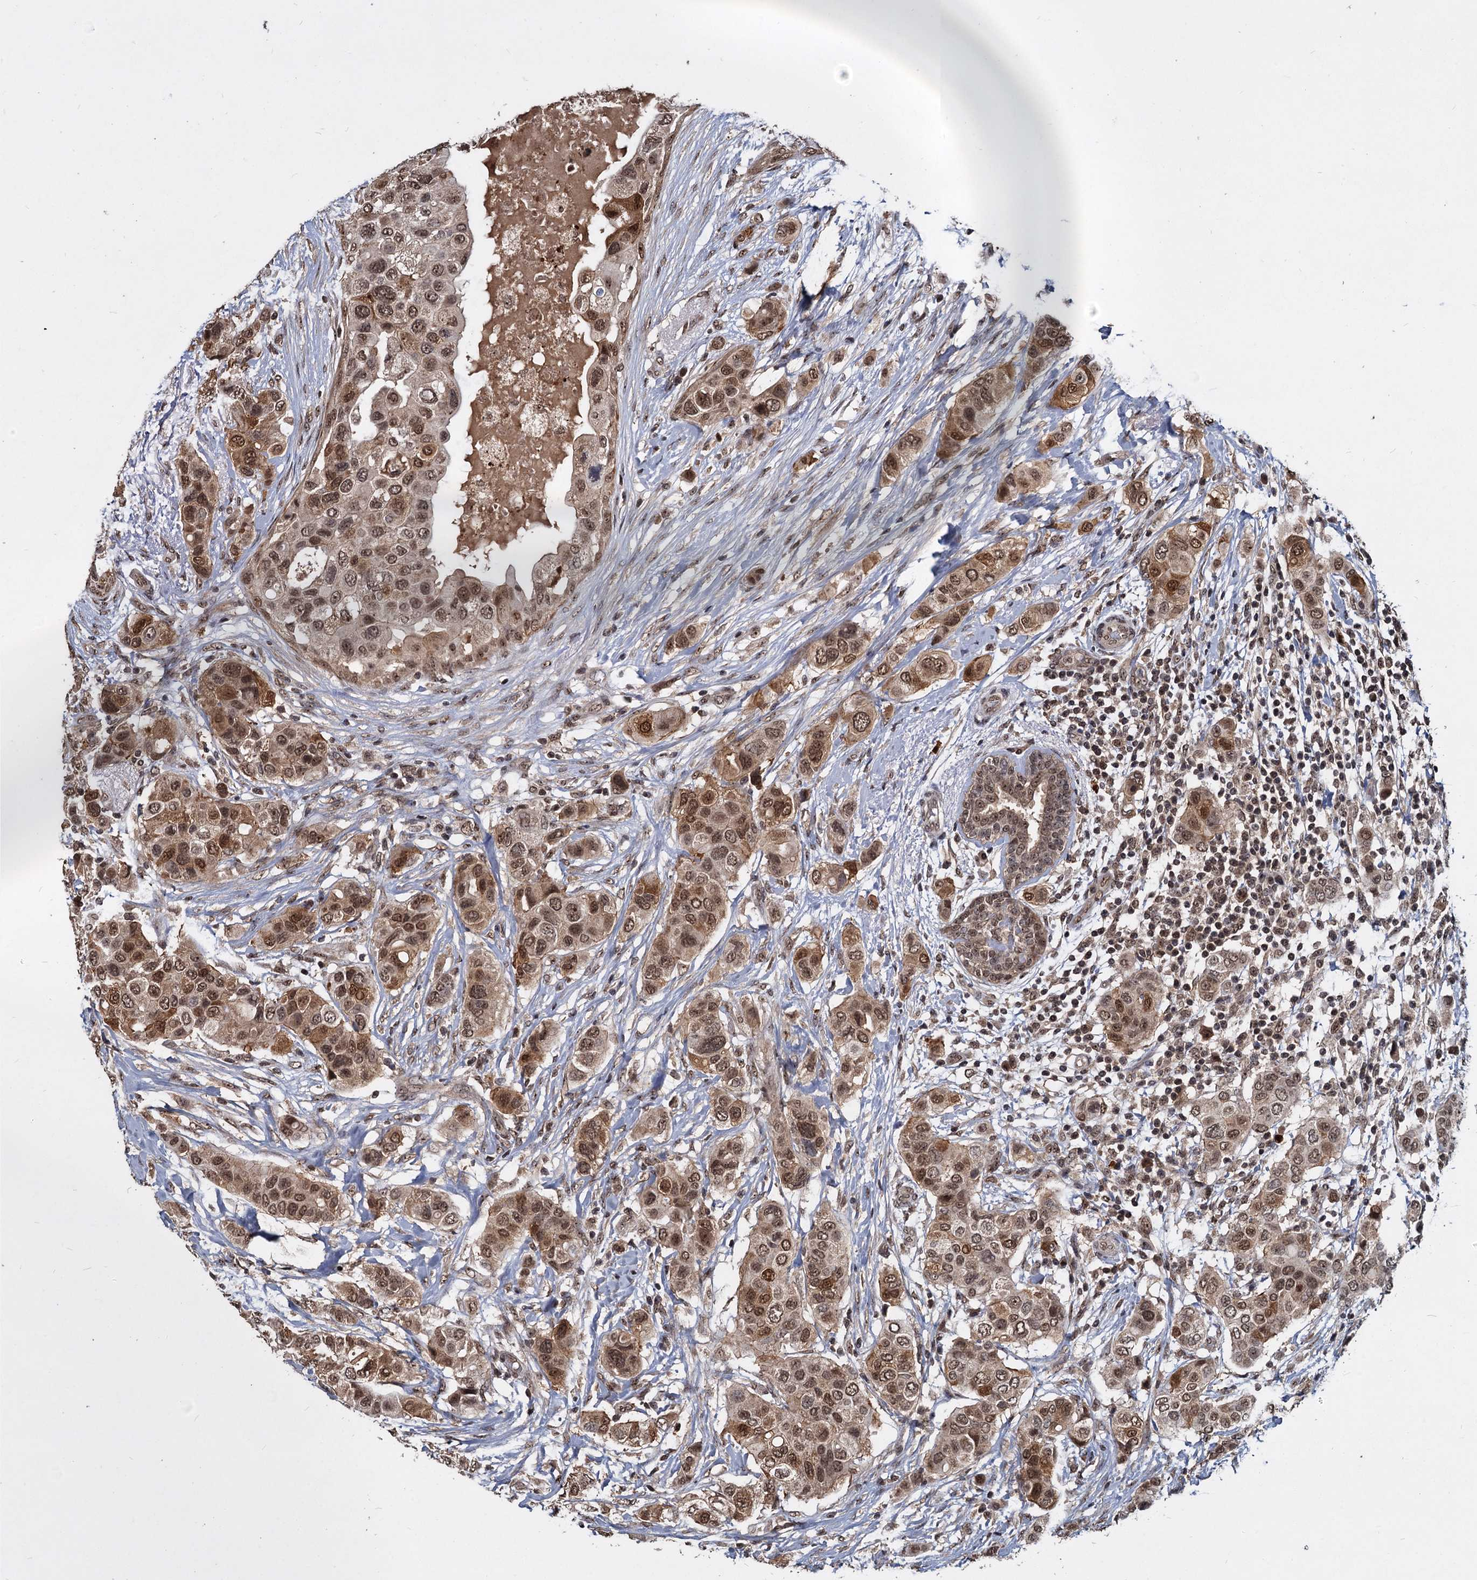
{"staining": {"intensity": "moderate", "quantity": ">75%", "location": "cytoplasmic/membranous,nuclear"}, "tissue": "breast cancer", "cell_type": "Tumor cells", "image_type": "cancer", "snomed": [{"axis": "morphology", "description": "Lobular carcinoma"}, {"axis": "topography", "description": "Breast"}], "caption": "Protein positivity by immunohistochemistry shows moderate cytoplasmic/membranous and nuclear positivity in about >75% of tumor cells in lobular carcinoma (breast).", "gene": "FAM216B", "patient": {"sex": "female", "age": 51}}